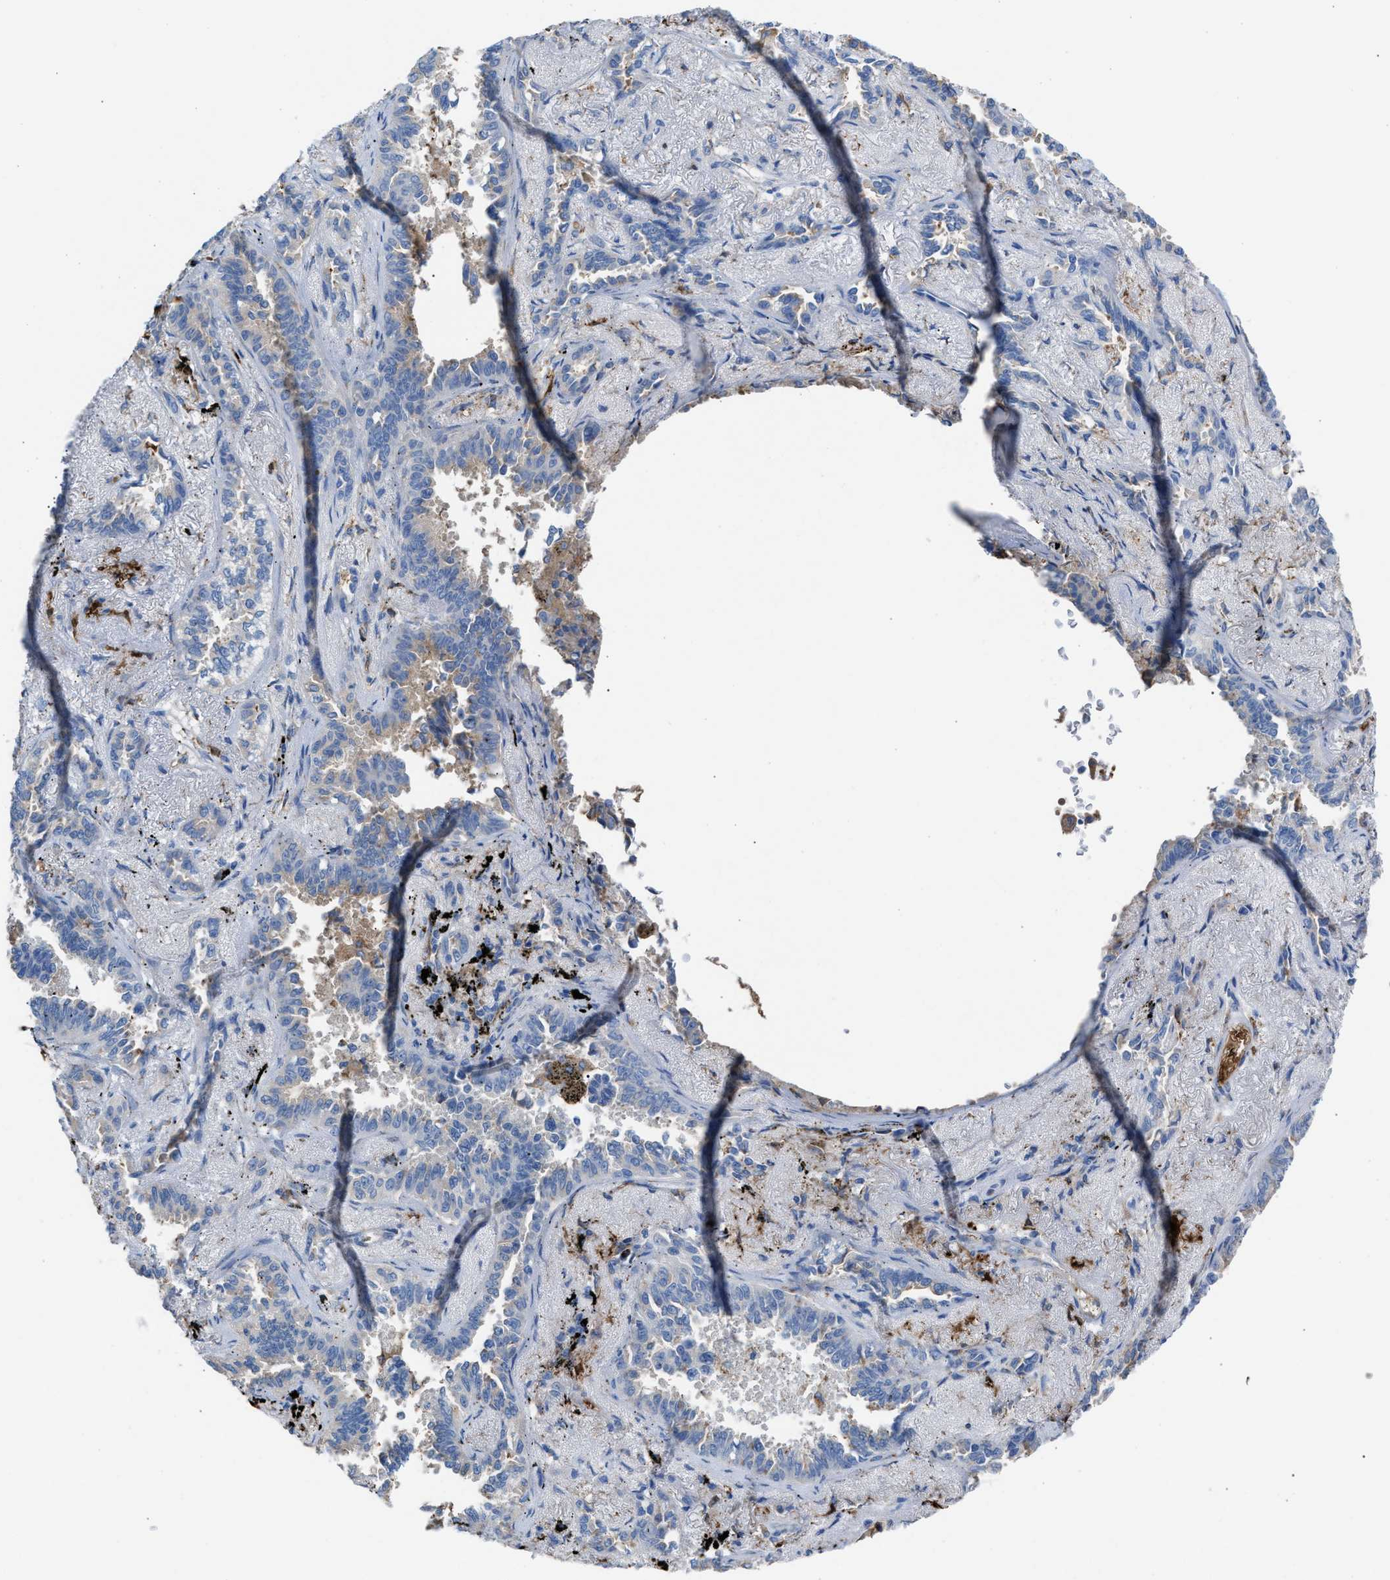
{"staining": {"intensity": "negative", "quantity": "none", "location": "none"}, "tissue": "lung cancer", "cell_type": "Tumor cells", "image_type": "cancer", "snomed": [{"axis": "morphology", "description": "Adenocarcinoma, NOS"}, {"axis": "topography", "description": "Lung"}], "caption": "Immunohistochemistry of human lung adenocarcinoma demonstrates no expression in tumor cells. The staining is performed using DAB (3,3'-diaminobenzidine) brown chromogen with nuclei counter-stained in using hematoxylin.", "gene": "CA3", "patient": {"sex": "male", "age": 59}}